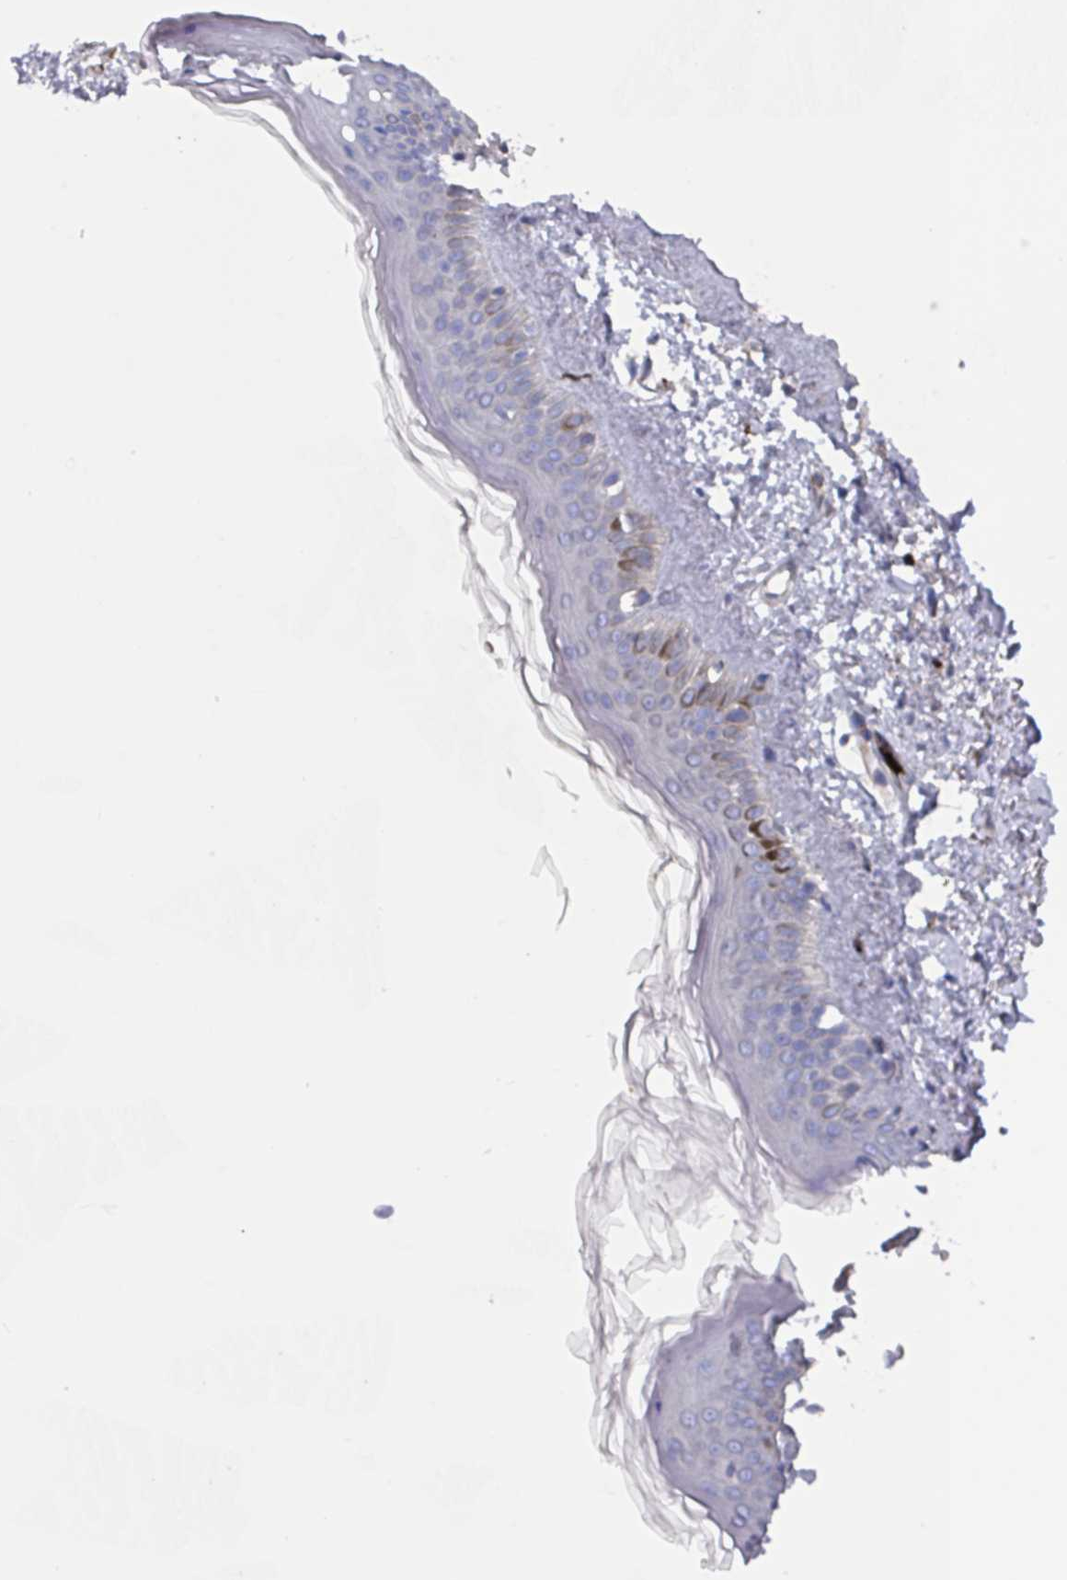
{"staining": {"intensity": "negative", "quantity": "none", "location": "none"}, "tissue": "skin", "cell_type": "Fibroblasts", "image_type": "normal", "snomed": [{"axis": "morphology", "description": "Normal tissue, NOS"}, {"axis": "topography", "description": "Skin"}], "caption": "The histopathology image shows no staining of fibroblasts in benign skin. (DAB IHC, high magnification).", "gene": "UQCC2", "patient": {"sex": "female", "age": 58}}